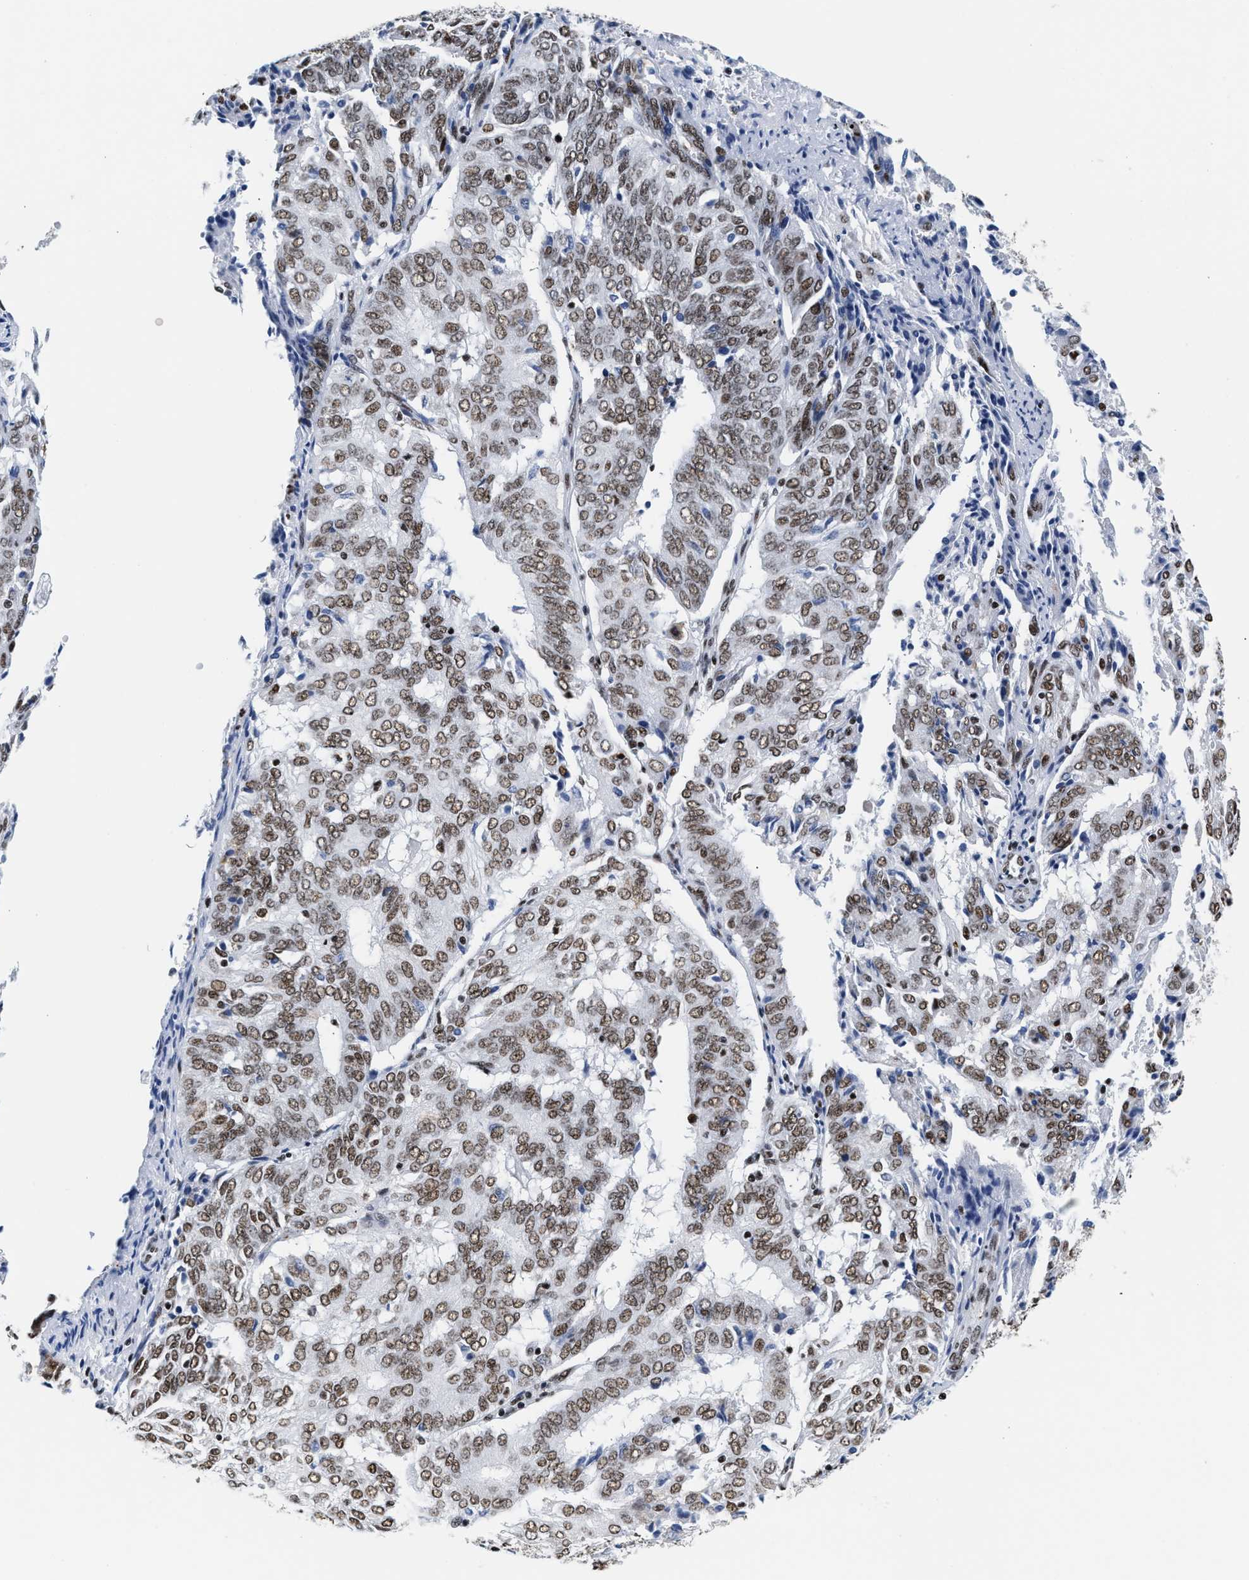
{"staining": {"intensity": "moderate", "quantity": ">75%", "location": "nuclear"}, "tissue": "endometrial cancer", "cell_type": "Tumor cells", "image_type": "cancer", "snomed": [{"axis": "morphology", "description": "Adenocarcinoma, NOS"}, {"axis": "topography", "description": "Uterus"}], "caption": "Immunohistochemistry (IHC) of adenocarcinoma (endometrial) reveals medium levels of moderate nuclear expression in about >75% of tumor cells. (DAB = brown stain, brightfield microscopy at high magnification).", "gene": "RAD21", "patient": {"sex": "female", "age": 60}}